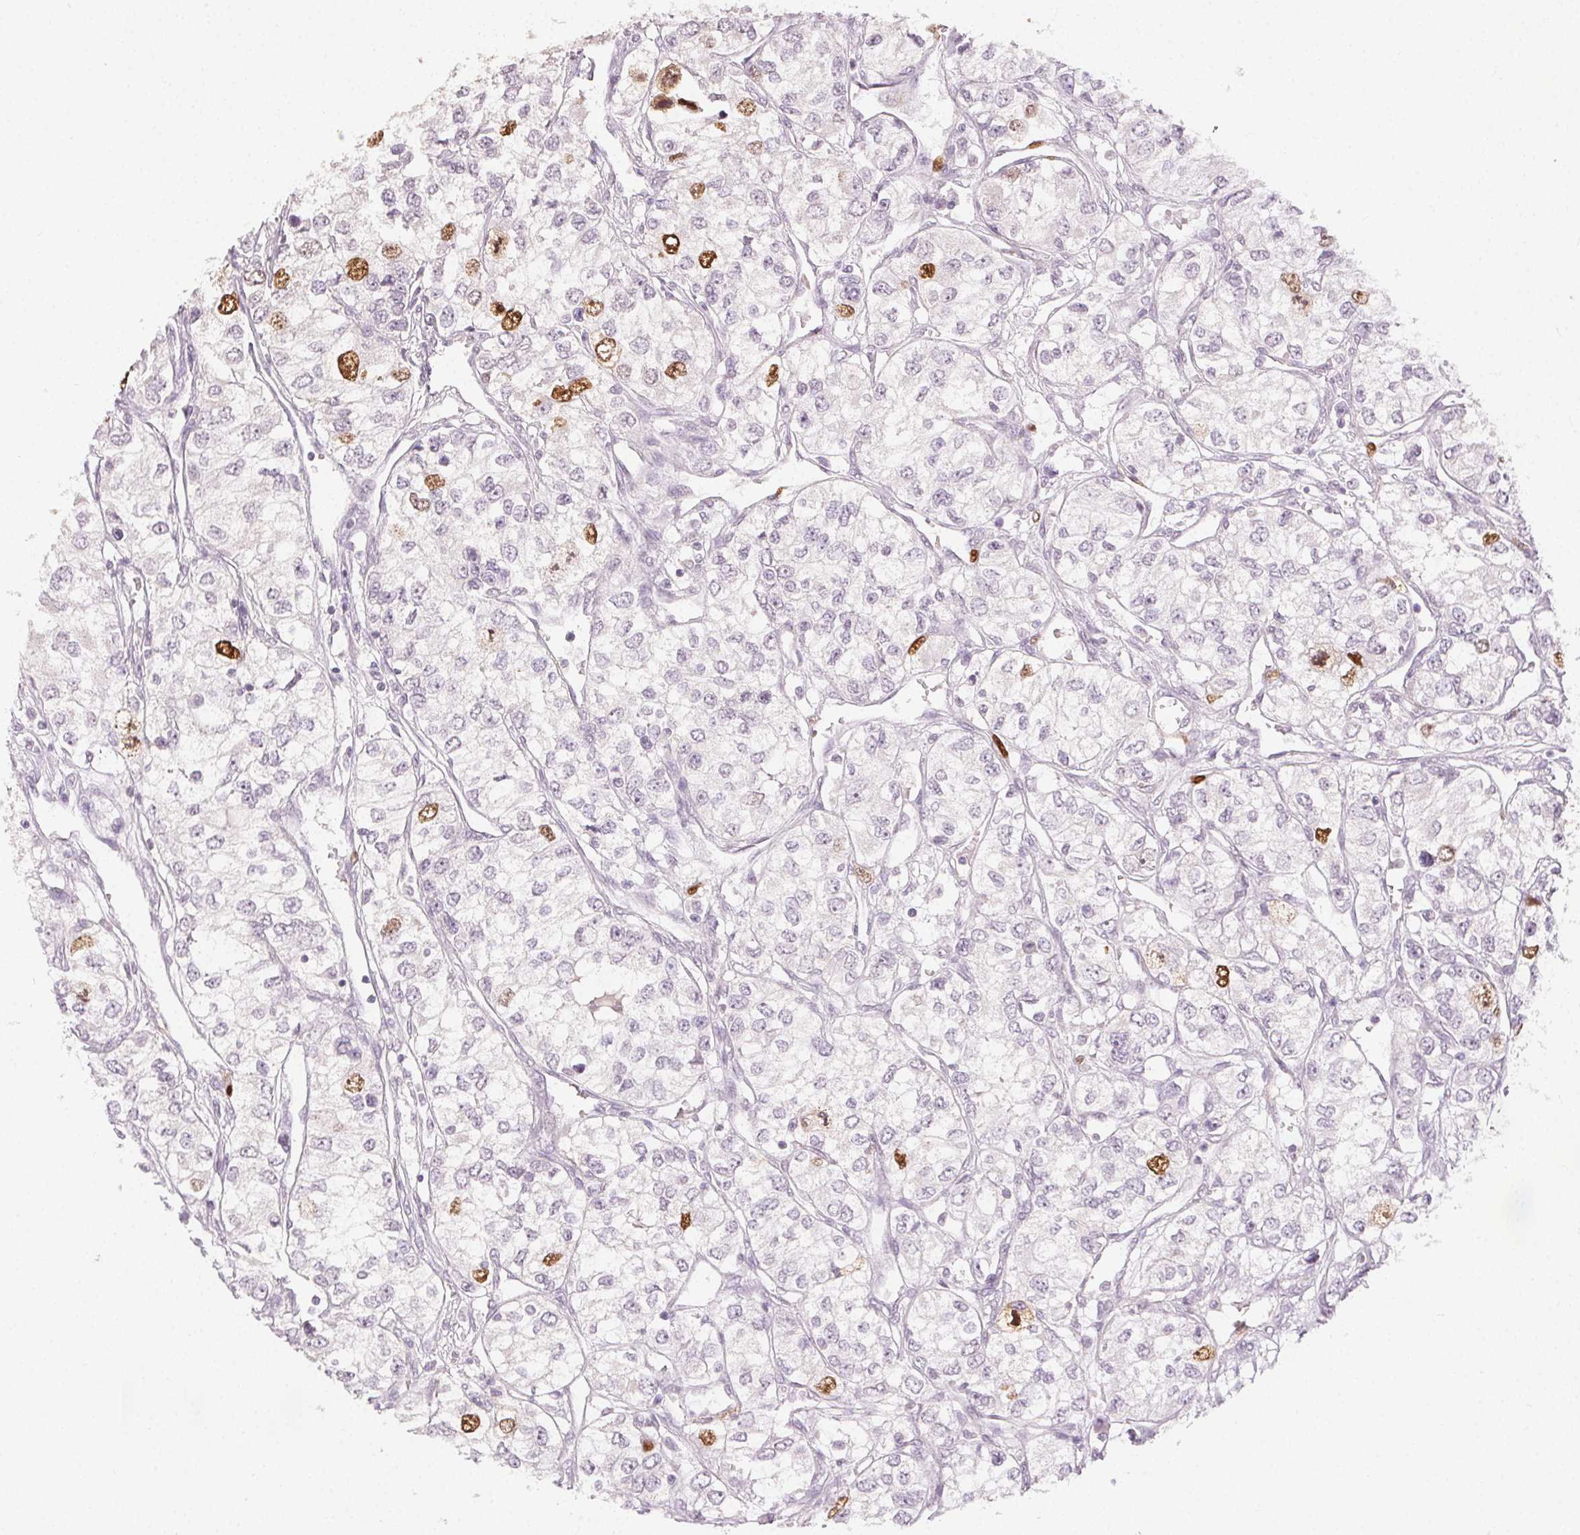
{"staining": {"intensity": "moderate", "quantity": "<25%", "location": "nuclear"}, "tissue": "renal cancer", "cell_type": "Tumor cells", "image_type": "cancer", "snomed": [{"axis": "morphology", "description": "Adenocarcinoma, NOS"}, {"axis": "topography", "description": "Kidney"}], "caption": "This image exhibits immunohistochemistry staining of human renal cancer (adenocarcinoma), with low moderate nuclear positivity in approximately <25% of tumor cells.", "gene": "ANLN", "patient": {"sex": "female", "age": 59}}